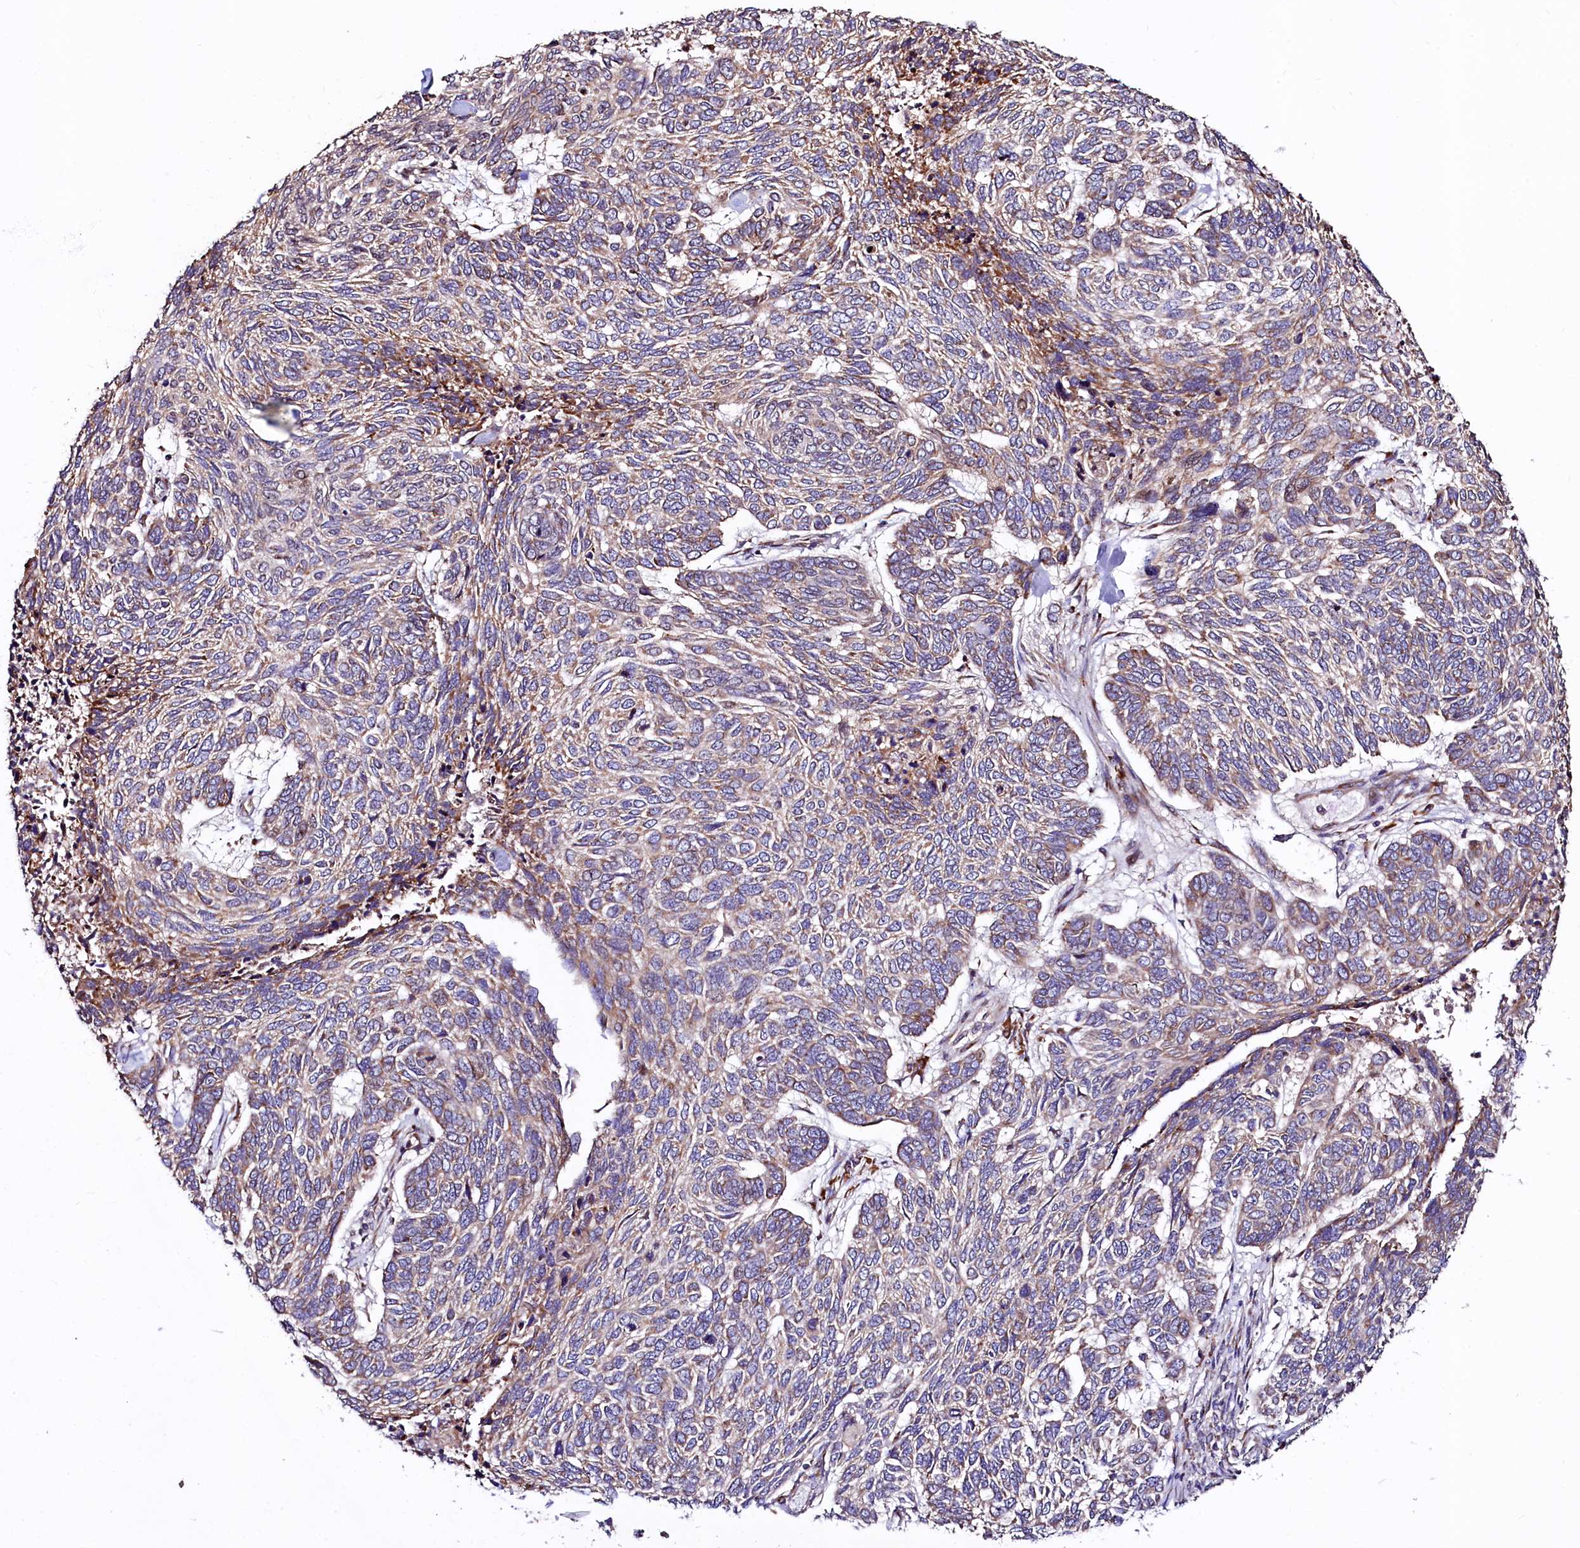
{"staining": {"intensity": "weak", "quantity": "25%-75%", "location": "cytoplasmic/membranous"}, "tissue": "skin cancer", "cell_type": "Tumor cells", "image_type": "cancer", "snomed": [{"axis": "morphology", "description": "Basal cell carcinoma"}, {"axis": "topography", "description": "Skin"}], "caption": "Tumor cells display weak cytoplasmic/membranous staining in approximately 25%-75% of cells in skin cancer (basal cell carcinoma).", "gene": "C5orf15", "patient": {"sex": "female", "age": 65}}